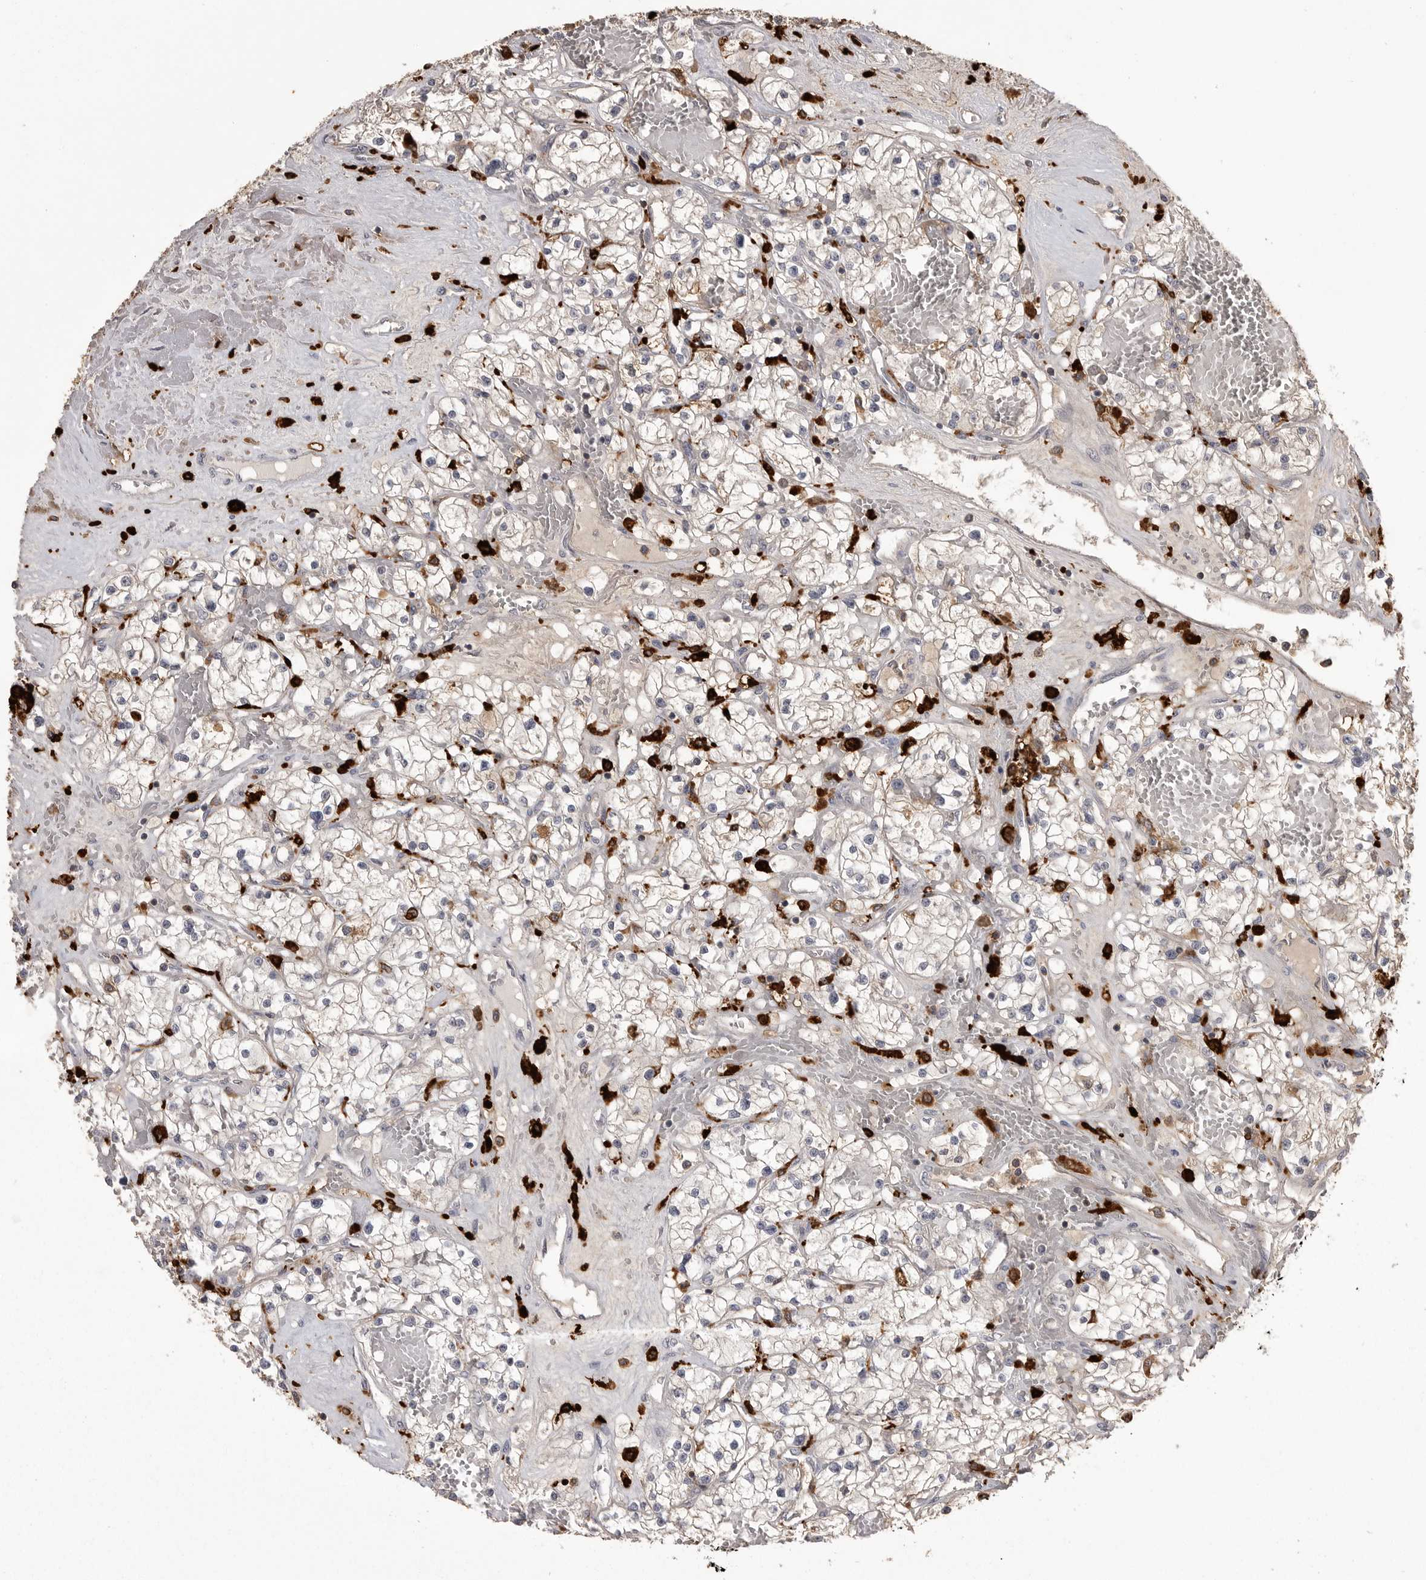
{"staining": {"intensity": "negative", "quantity": "none", "location": "none"}, "tissue": "renal cancer", "cell_type": "Tumor cells", "image_type": "cancer", "snomed": [{"axis": "morphology", "description": "Normal tissue, NOS"}, {"axis": "morphology", "description": "Adenocarcinoma, NOS"}, {"axis": "topography", "description": "Kidney"}], "caption": "This is a histopathology image of IHC staining of renal adenocarcinoma, which shows no positivity in tumor cells.", "gene": "CMTM6", "patient": {"sex": "male", "age": 68}}